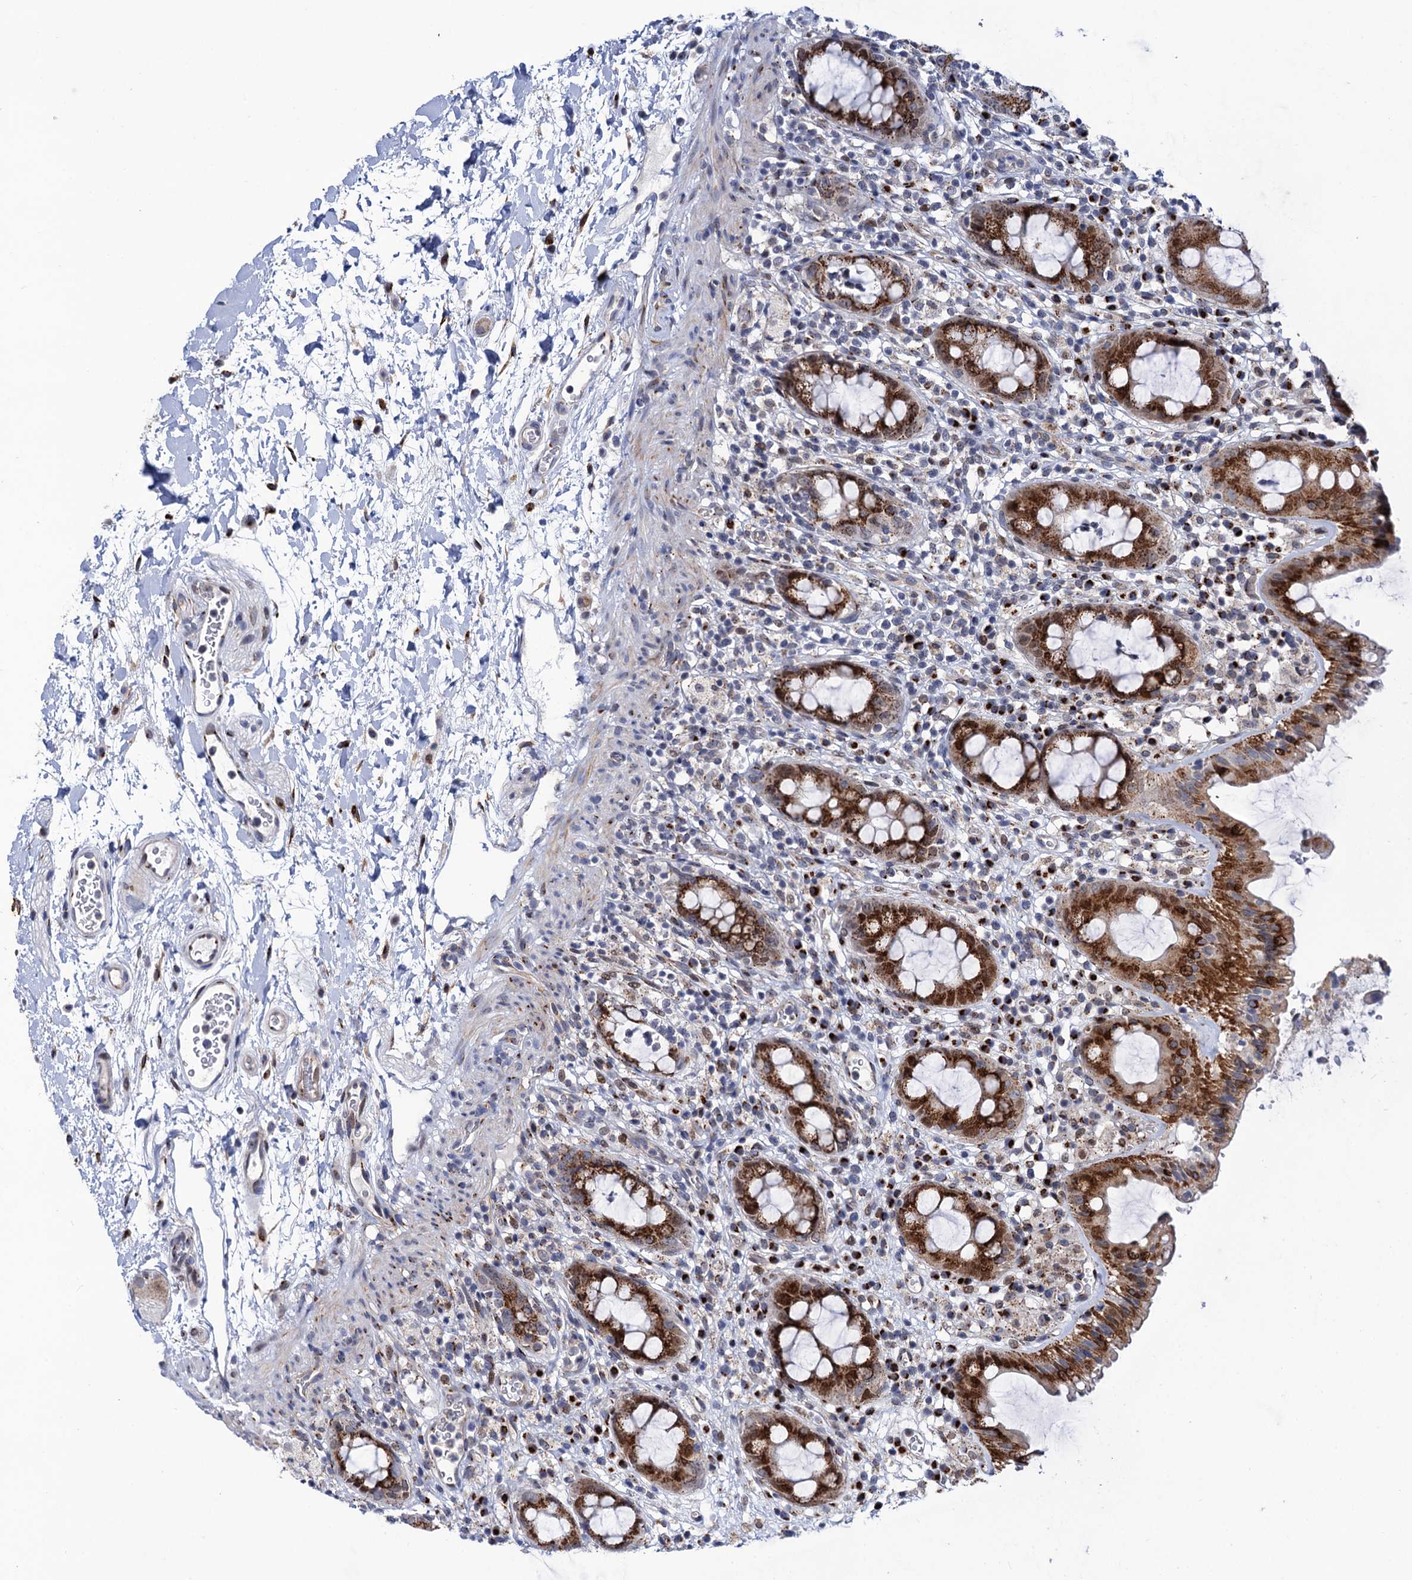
{"staining": {"intensity": "strong", "quantity": ">75%", "location": "cytoplasmic/membranous"}, "tissue": "rectum", "cell_type": "Glandular cells", "image_type": "normal", "snomed": [{"axis": "morphology", "description": "Normal tissue, NOS"}, {"axis": "topography", "description": "Rectum"}], "caption": "A brown stain labels strong cytoplasmic/membranous expression of a protein in glandular cells of normal human rectum.", "gene": "THAP2", "patient": {"sex": "female", "age": 57}}